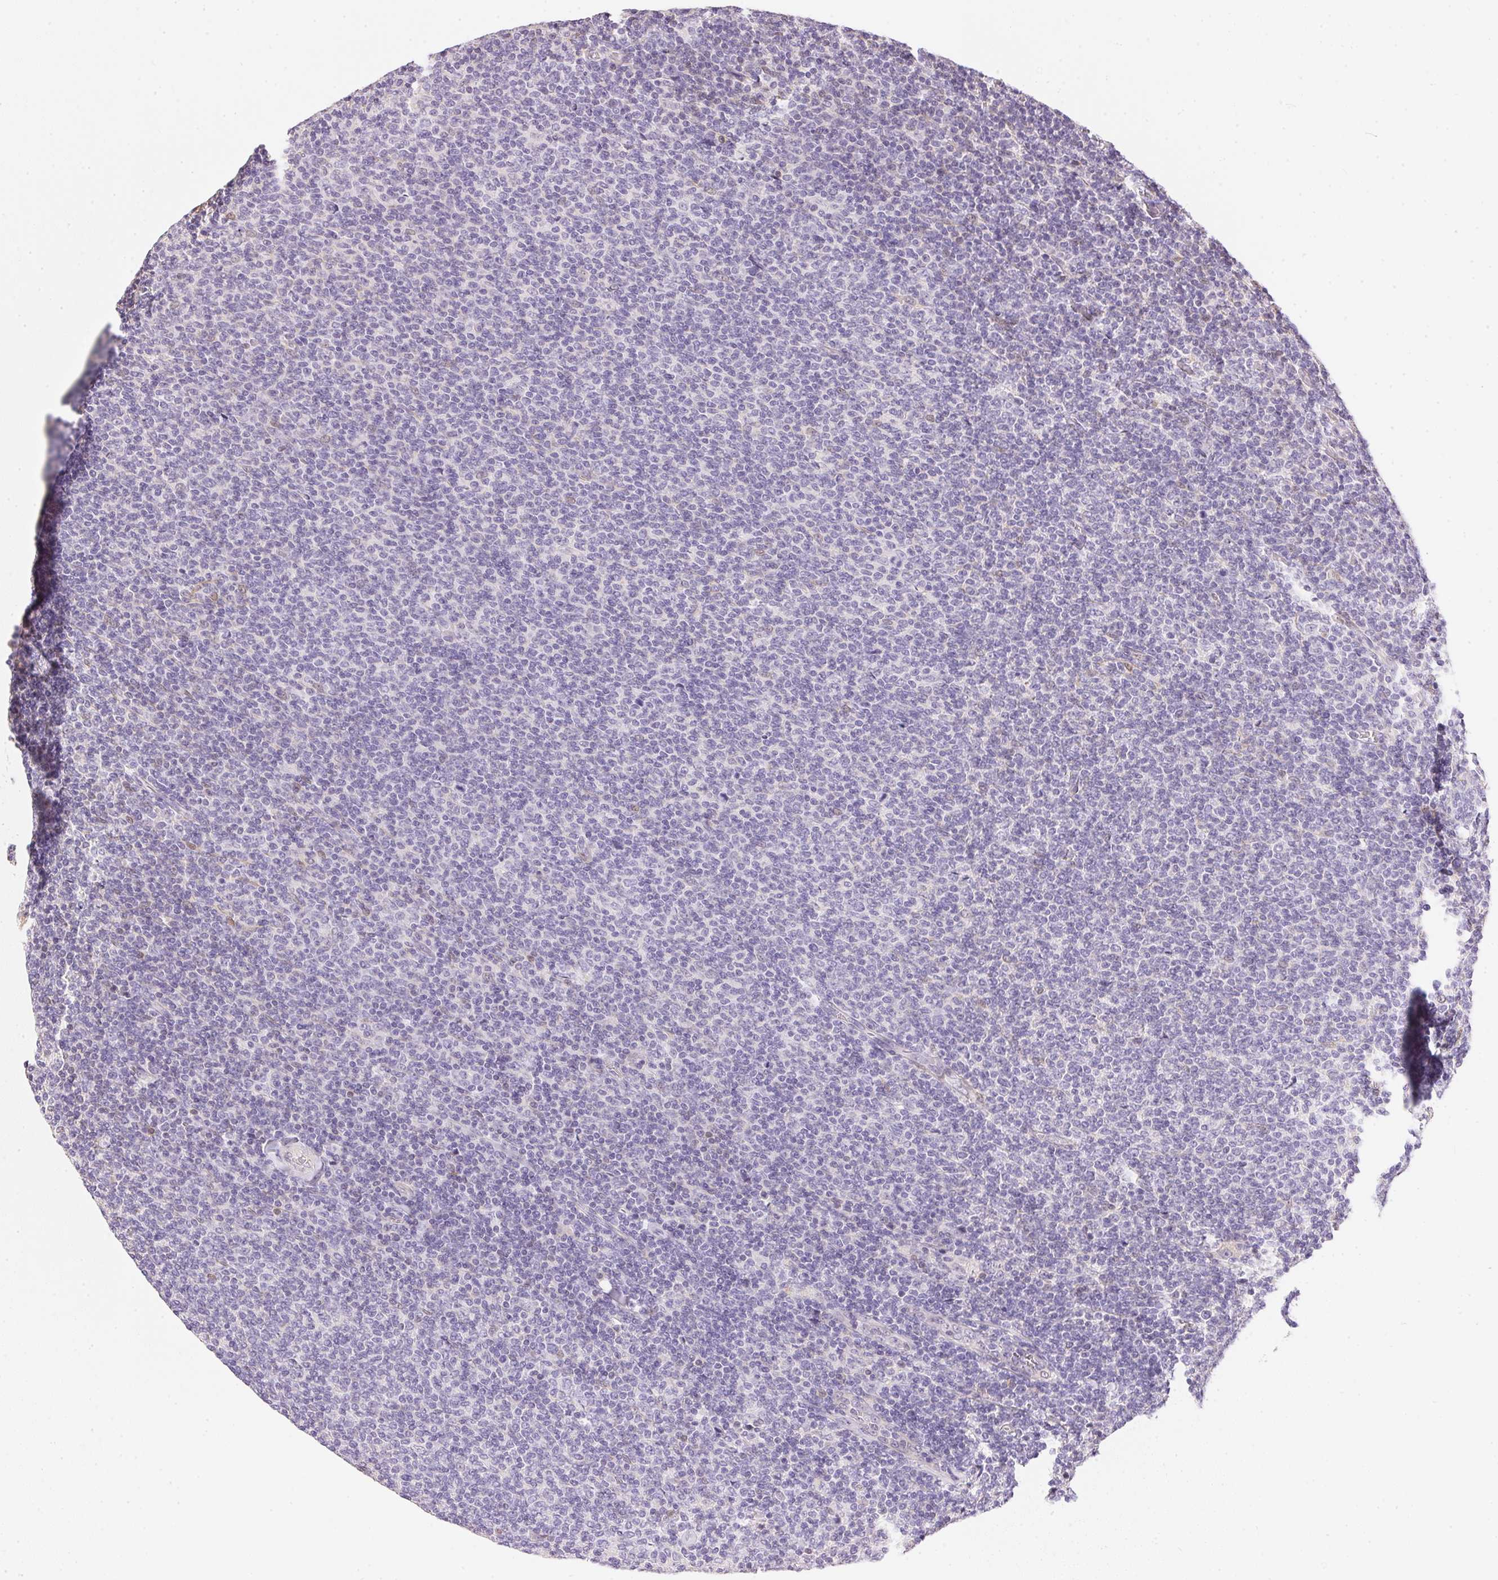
{"staining": {"intensity": "negative", "quantity": "none", "location": "none"}, "tissue": "lymphoma", "cell_type": "Tumor cells", "image_type": "cancer", "snomed": [{"axis": "morphology", "description": "Malignant lymphoma, non-Hodgkin's type, Low grade"}, {"axis": "topography", "description": "Lymph node"}], "caption": "The image exhibits no significant positivity in tumor cells of low-grade malignant lymphoma, non-Hodgkin's type.", "gene": "S100A3", "patient": {"sex": "male", "age": 52}}